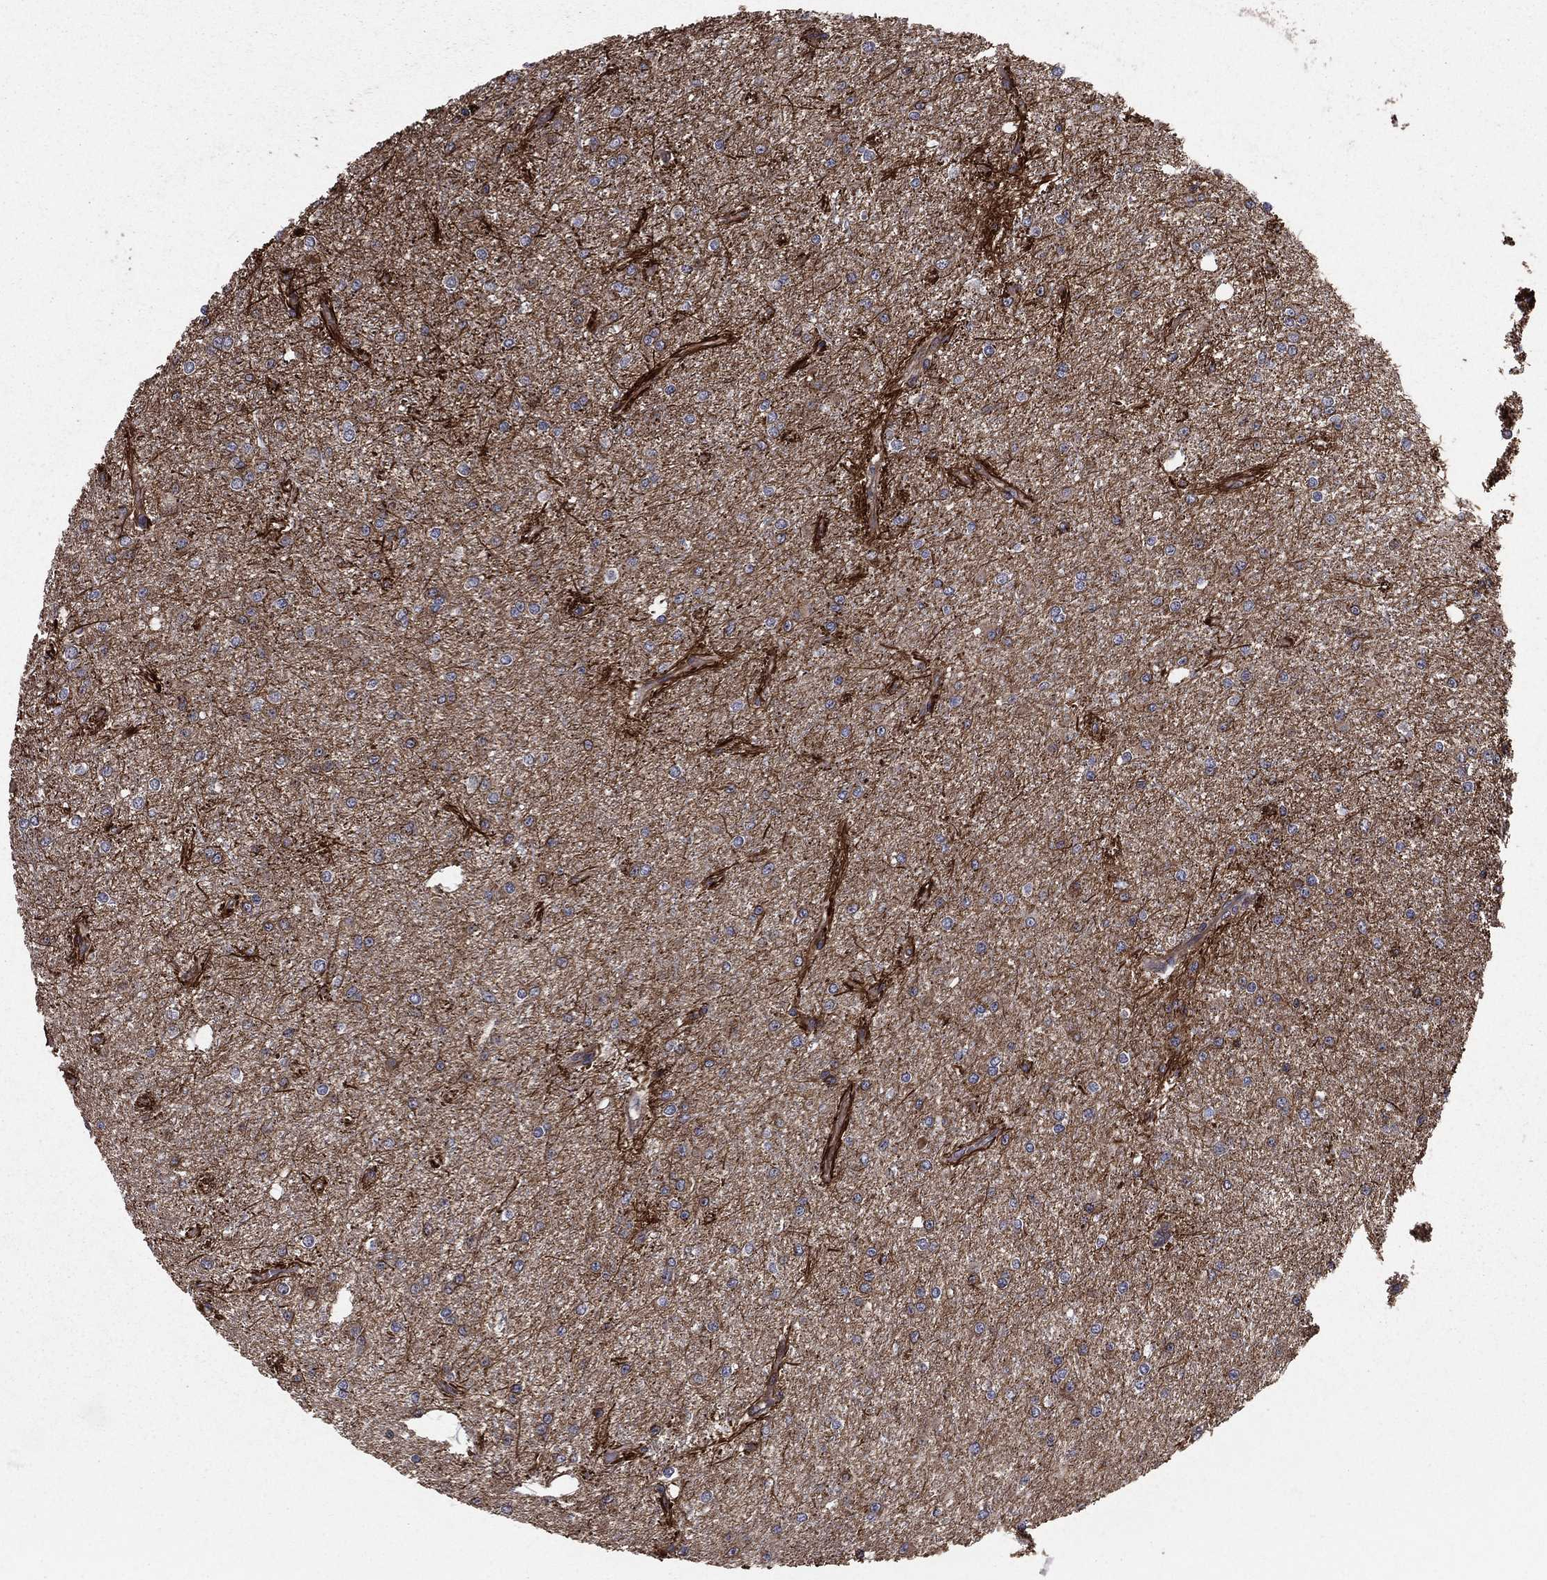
{"staining": {"intensity": "strong", "quantity": "<25%", "location": "cytoplasmic/membranous"}, "tissue": "glioma", "cell_type": "Tumor cells", "image_type": "cancer", "snomed": [{"axis": "morphology", "description": "Glioma, malignant, Low grade"}, {"axis": "topography", "description": "Brain"}], "caption": "Immunohistochemical staining of human low-grade glioma (malignant) displays medium levels of strong cytoplasmic/membranous staining in about <25% of tumor cells. The staining is performed using DAB brown chromogen to label protein expression. The nuclei are counter-stained blue using hematoxylin.", "gene": "CERT1", "patient": {"sex": "male", "age": 27}}